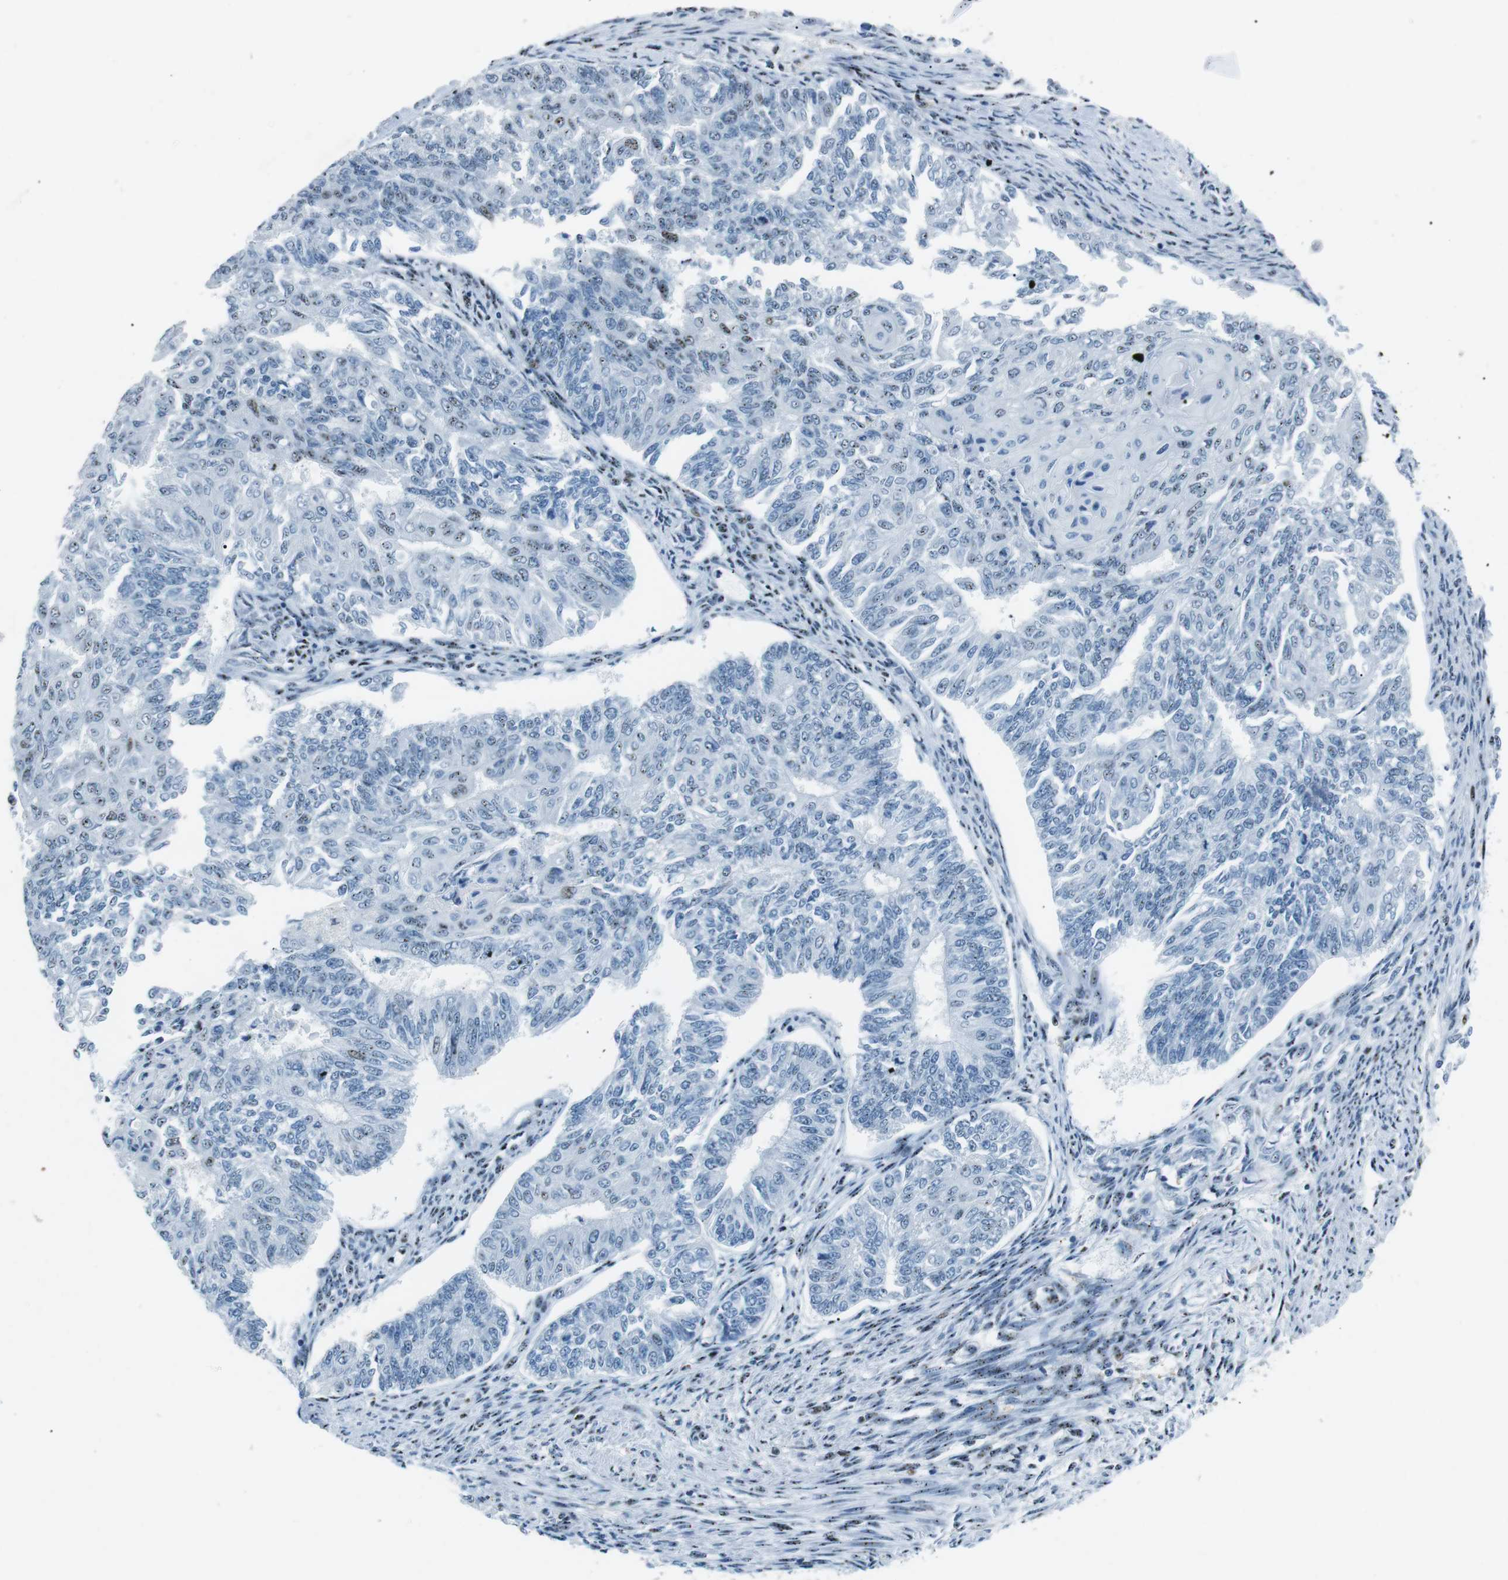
{"staining": {"intensity": "weak", "quantity": "<25%", "location": "nuclear"}, "tissue": "endometrial cancer", "cell_type": "Tumor cells", "image_type": "cancer", "snomed": [{"axis": "morphology", "description": "Adenocarcinoma, NOS"}, {"axis": "topography", "description": "Endometrium"}], "caption": "Photomicrograph shows no protein staining in tumor cells of endometrial cancer (adenocarcinoma) tissue.", "gene": "PML", "patient": {"sex": "female", "age": 32}}